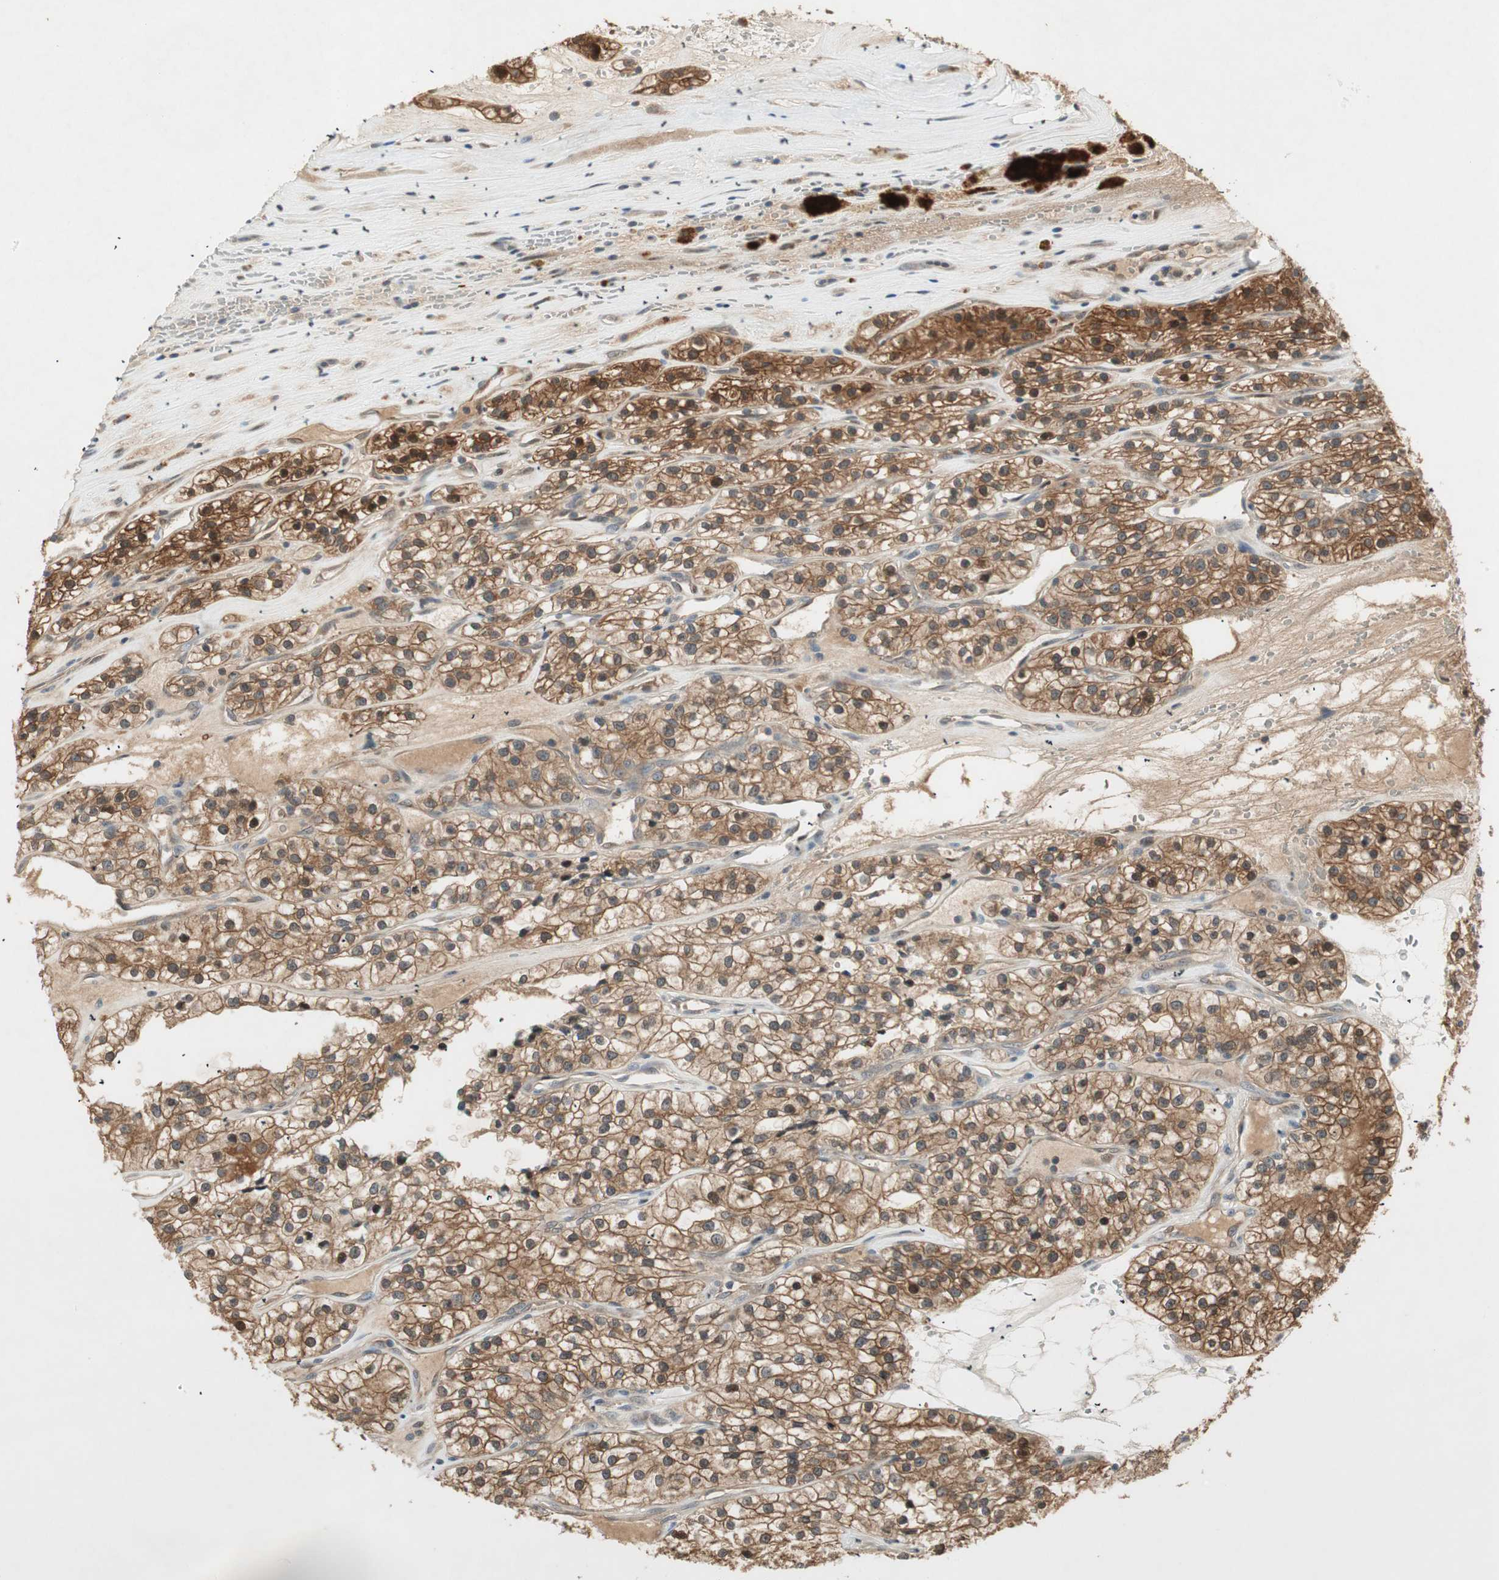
{"staining": {"intensity": "moderate", "quantity": ">75%", "location": "cytoplasmic/membranous"}, "tissue": "renal cancer", "cell_type": "Tumor cells", "image_type": "cancer", "snomed": [{"axis": "morphology", "description": "Adenocarcinoma, NOS"}, {"axis": "topography", "description": "Kidney"}], "caption": "Moderate cytoplasmic/membranous staining is seen in approximately >75% of tumor cells in adenocarcinoma (renal).", "gene": "ACSL5", "patient": {"sex": "female", "age": 57}}